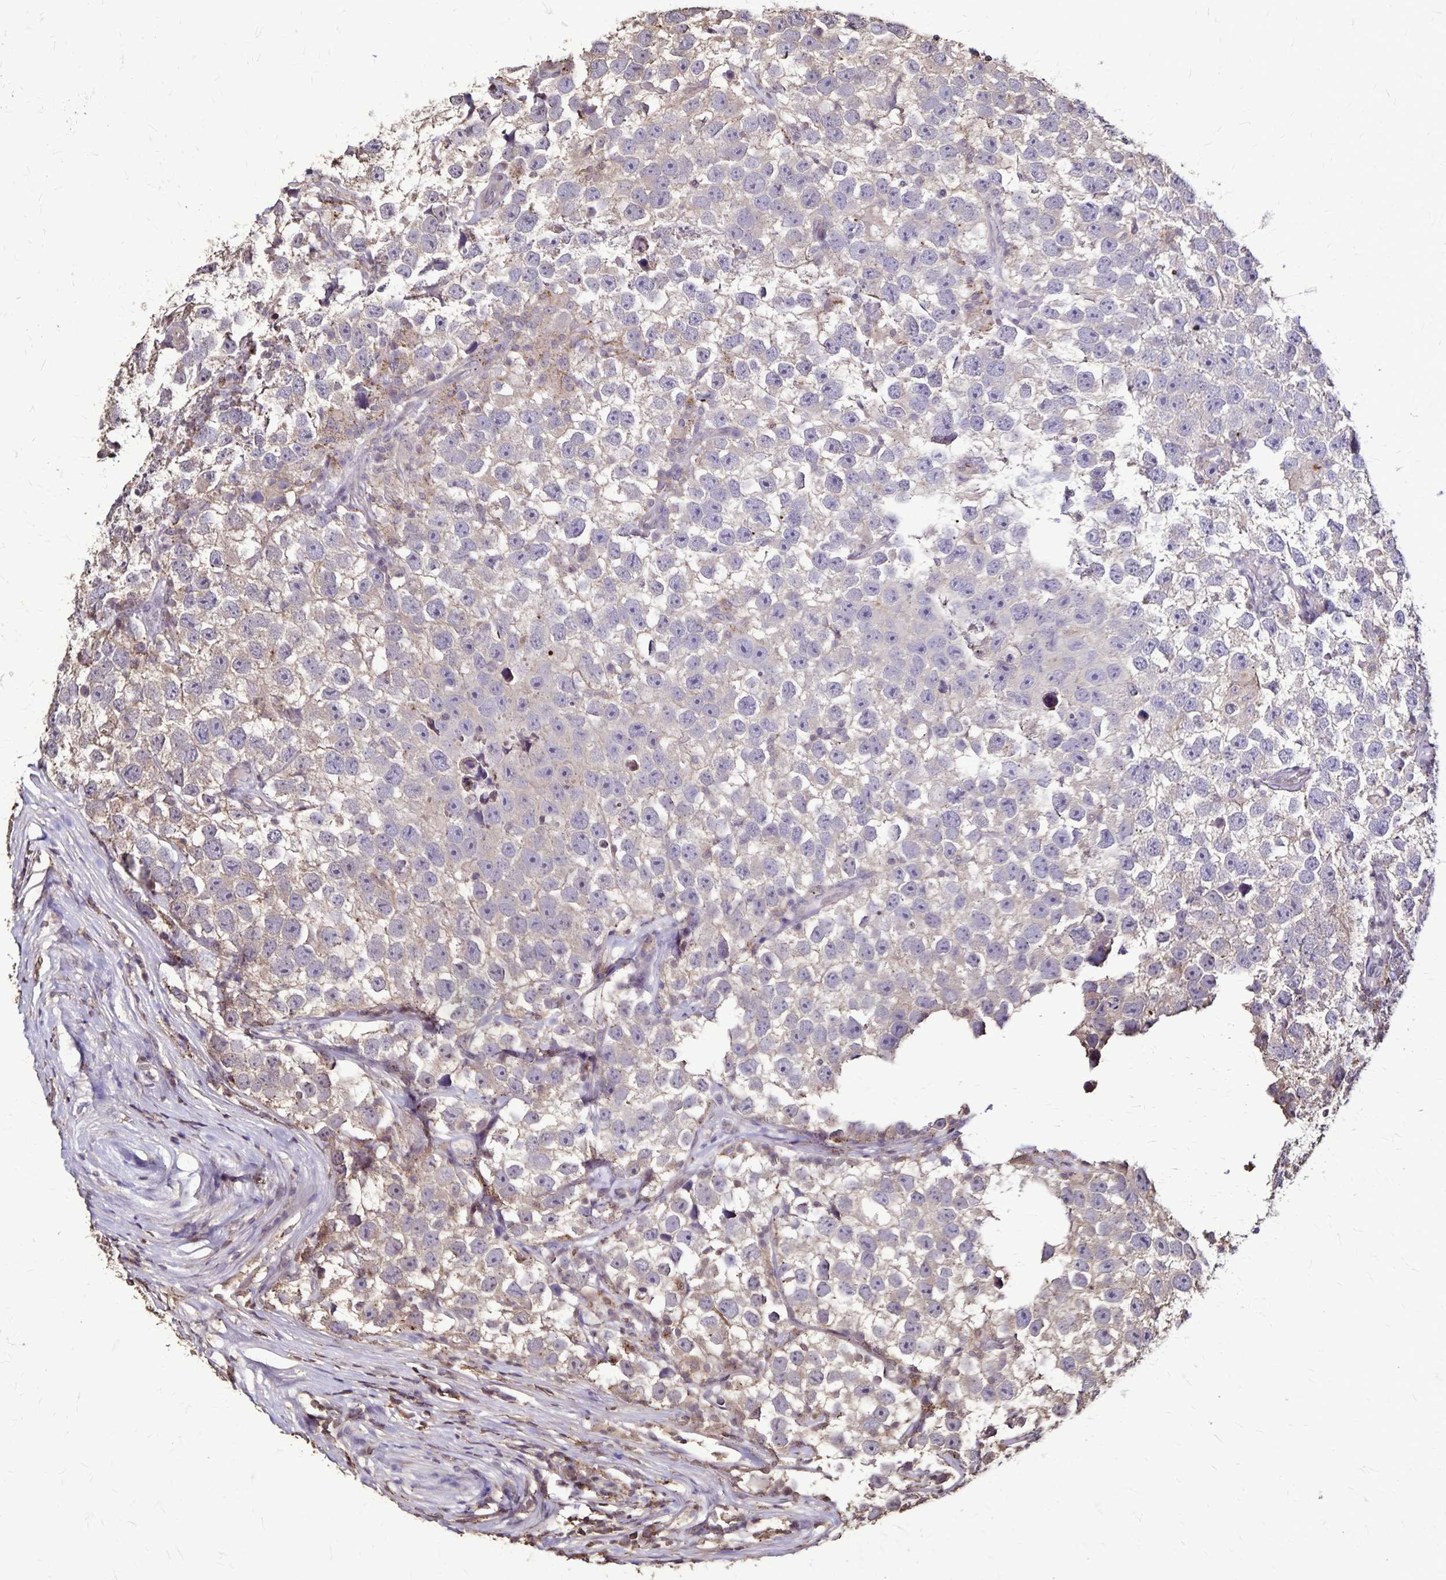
{"staining": {"intensity": "weak", "quantity": "<25%", "location": "cytoplasmic/membranous"}, "tissue": "testis cancer", "cell_type": "Tumor cells", "image_type": "cancer", "snomed": [{"axis": "morphology", "description": "Seminoma, NOS"}, {"axis": "topography", "description": "Testis"}], "caption": "DAB (3,3'-diaminobenzidine) immunohistochemical staining of human testis cancer (seminoma) exhibits no significant expression in tumor cells.", "gene": "CHMP1B", "patient": {"sex": "male", "age": 26}}